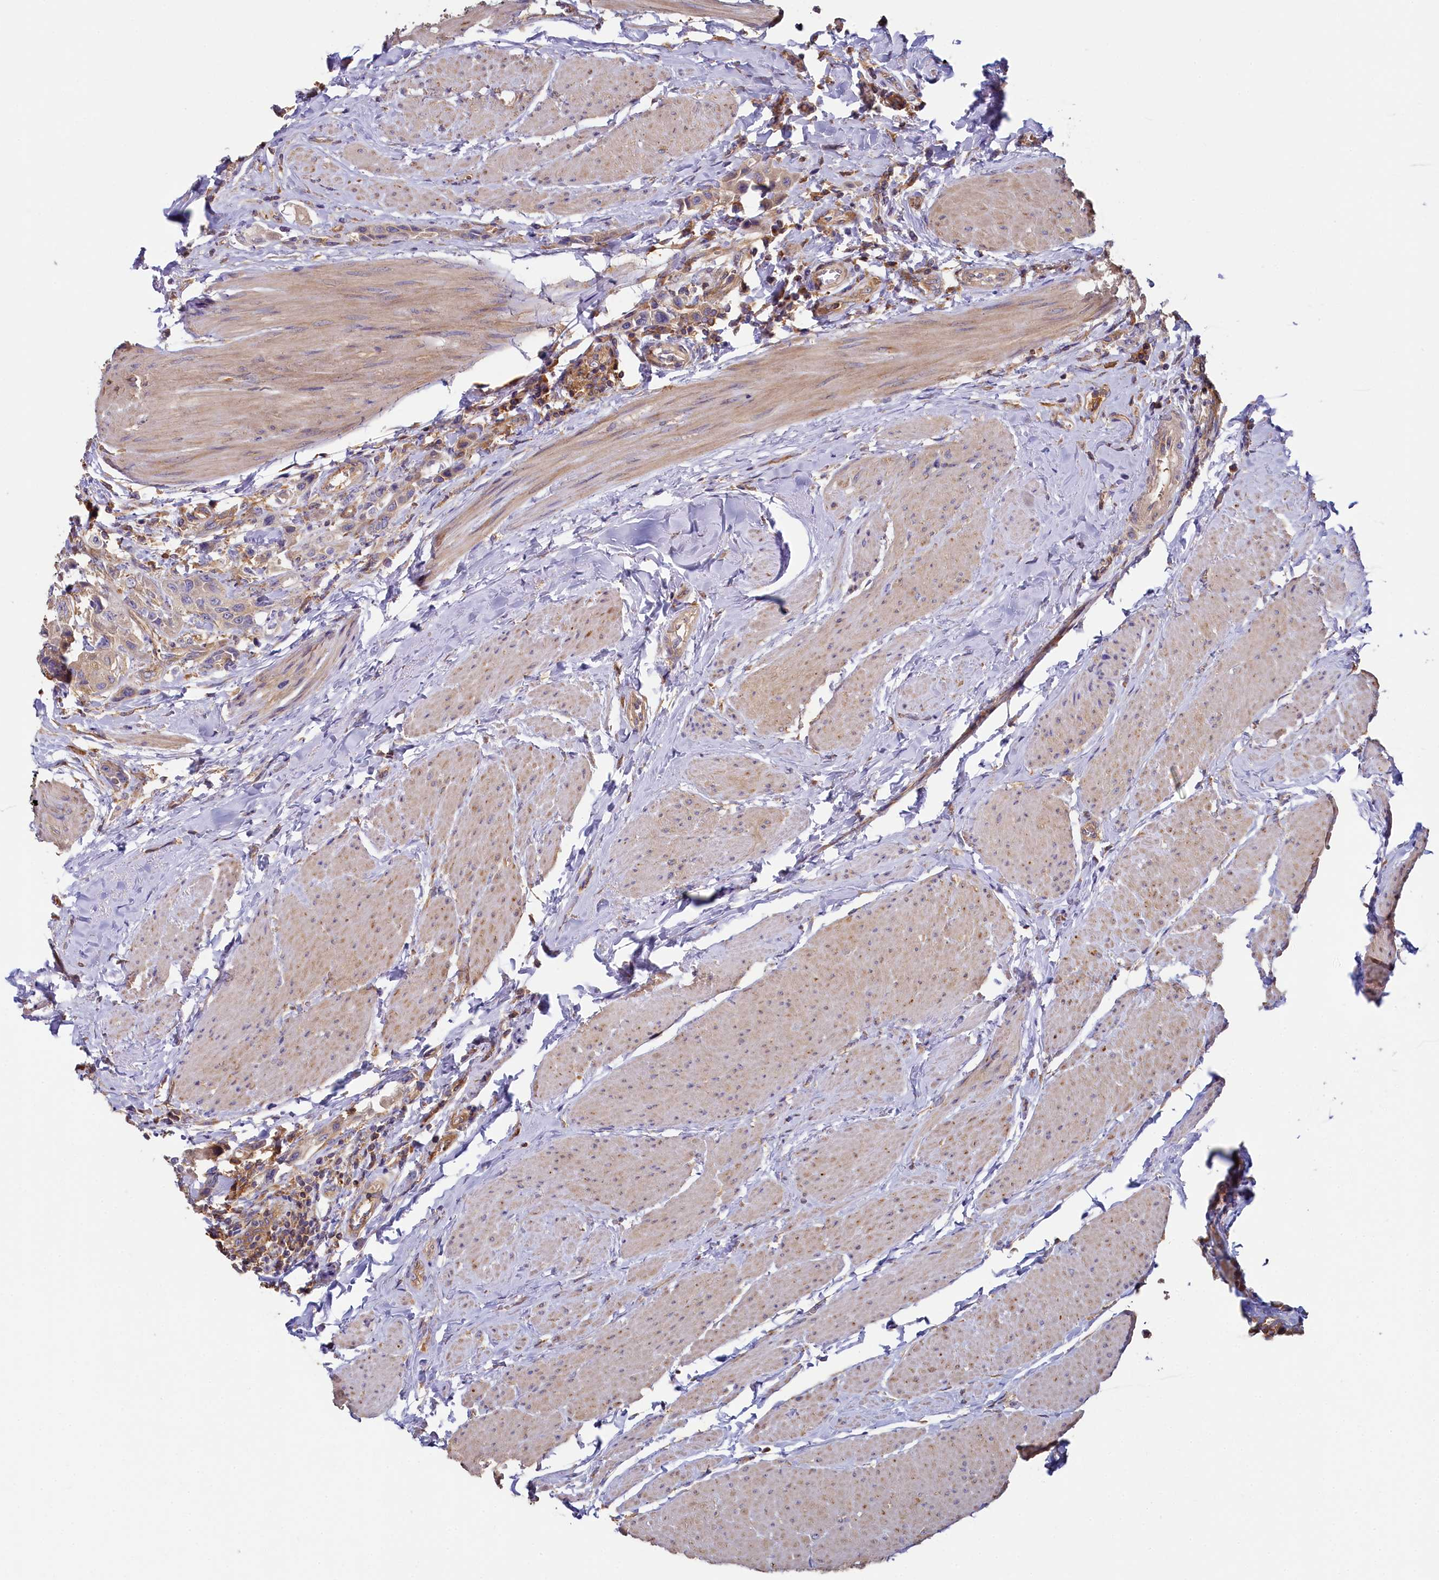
{"staining": {"intensity": "negative", "quantity": "none", "location": "none"}, "tissue": "urothelial cancer", "cell_type": "Tumor cells", "image_type": "cancer", "snomed": [{"axis": "morphology", "description": "Urothelial carcinoma, High grade"}, {"axis": "topography", "description": "Urinary bladder"}], "caption": "IHC of urothelial cancer displays no staining in tumor cells.", "gene": "PPIP5K1", "patient": {"sex": "male", "age": 50}}